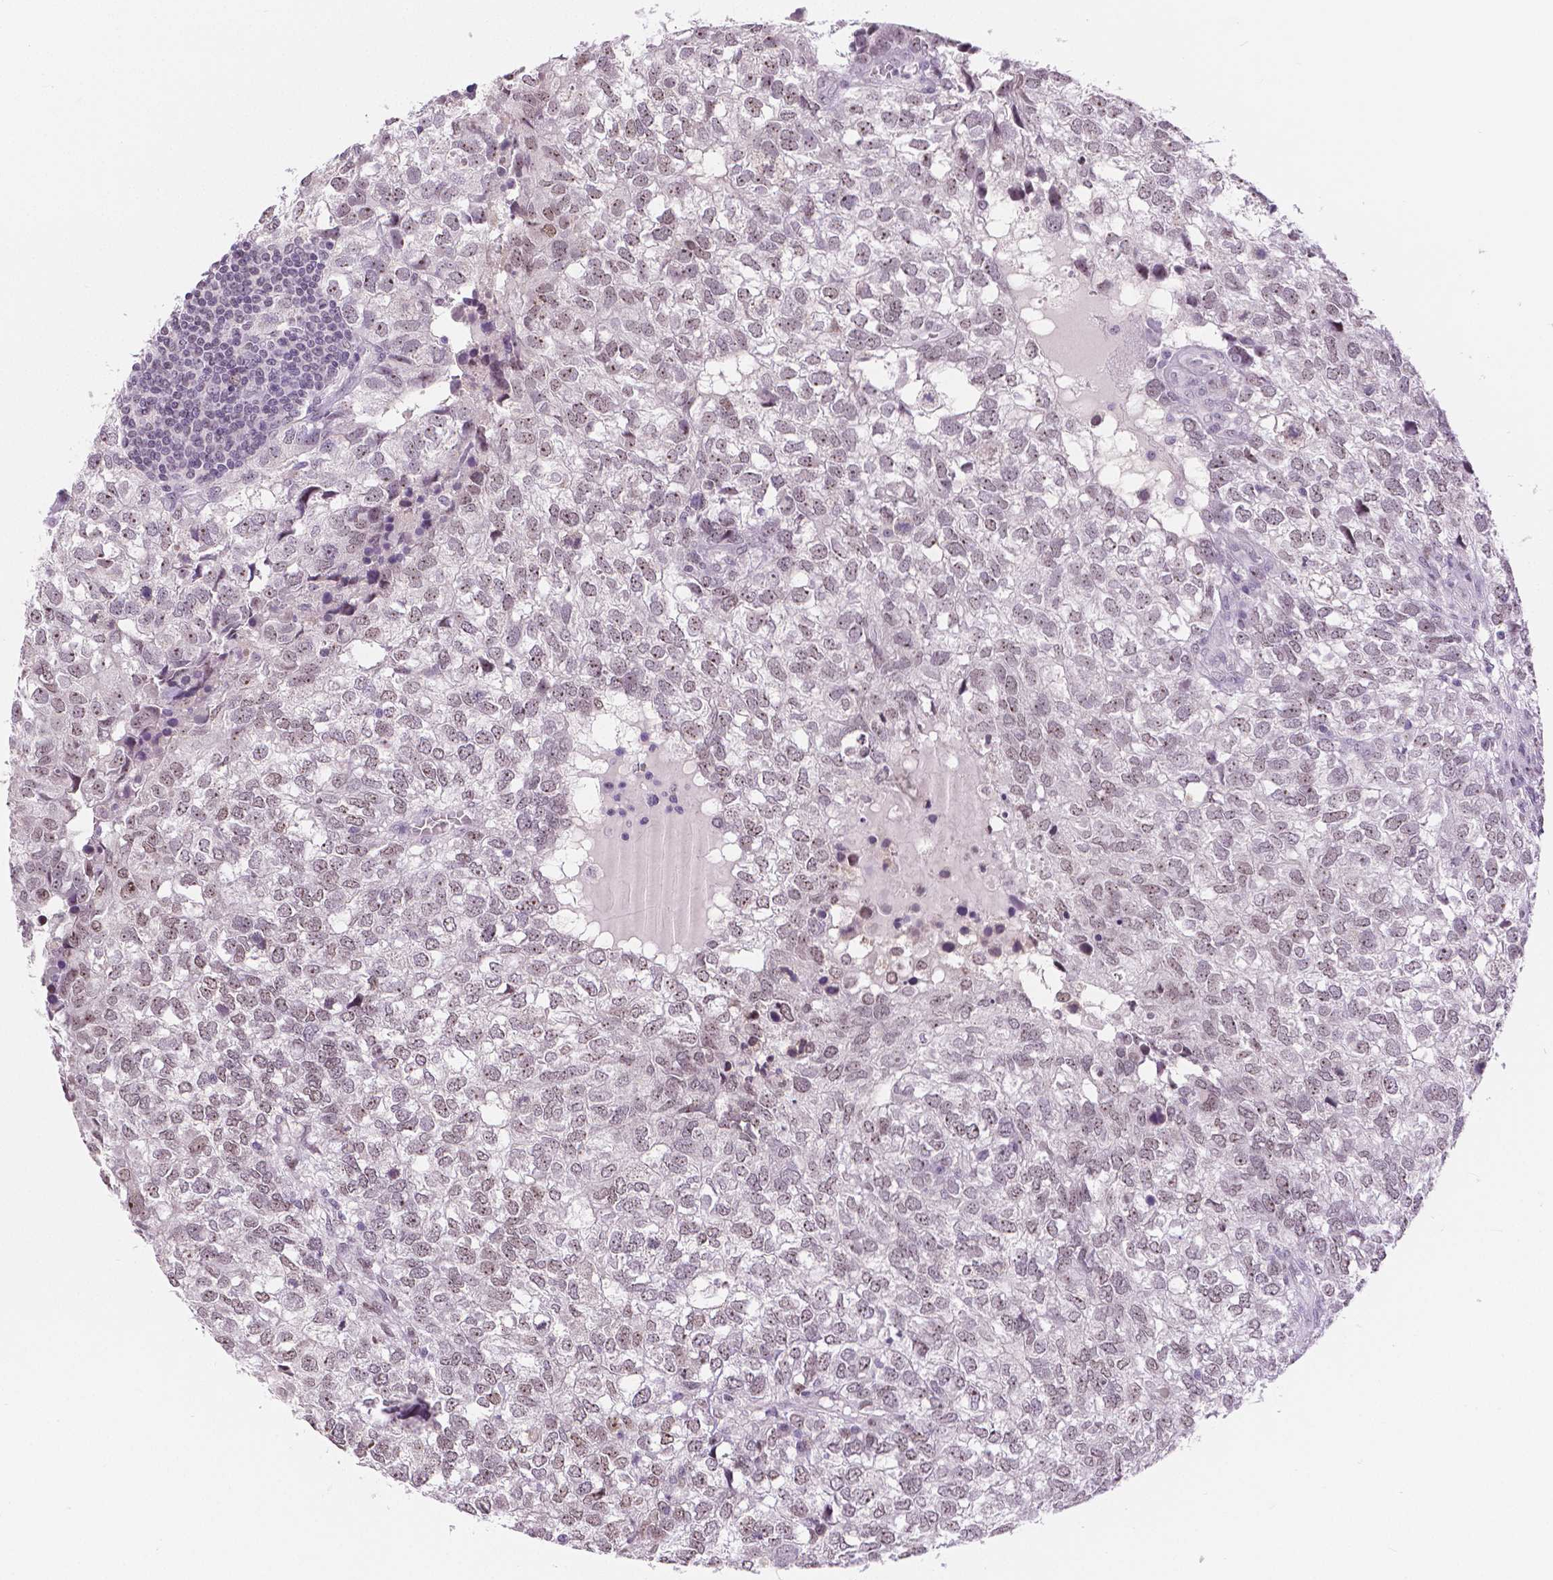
{"staining": {"intensity": "weak", "quantity": "25%-75%", "location": "nuclear"}, "tissue": "breast cancer", "cell_type": "Tumor cells", "image_type": "cancer", "snomed": [{"axis": "morphology", "description": "Duct carcinoma"}, {"axis": "topography", "description": "Breast"}], "caption": "The photomicrograph shows immunohistochemical staining of breast intraductal carcinoma. There is weak nuclear positivity is seen in approximately 25%-75% of tumor cells.", "gene": "NHP2", "patient": {"sex": "female", "age": 30}}